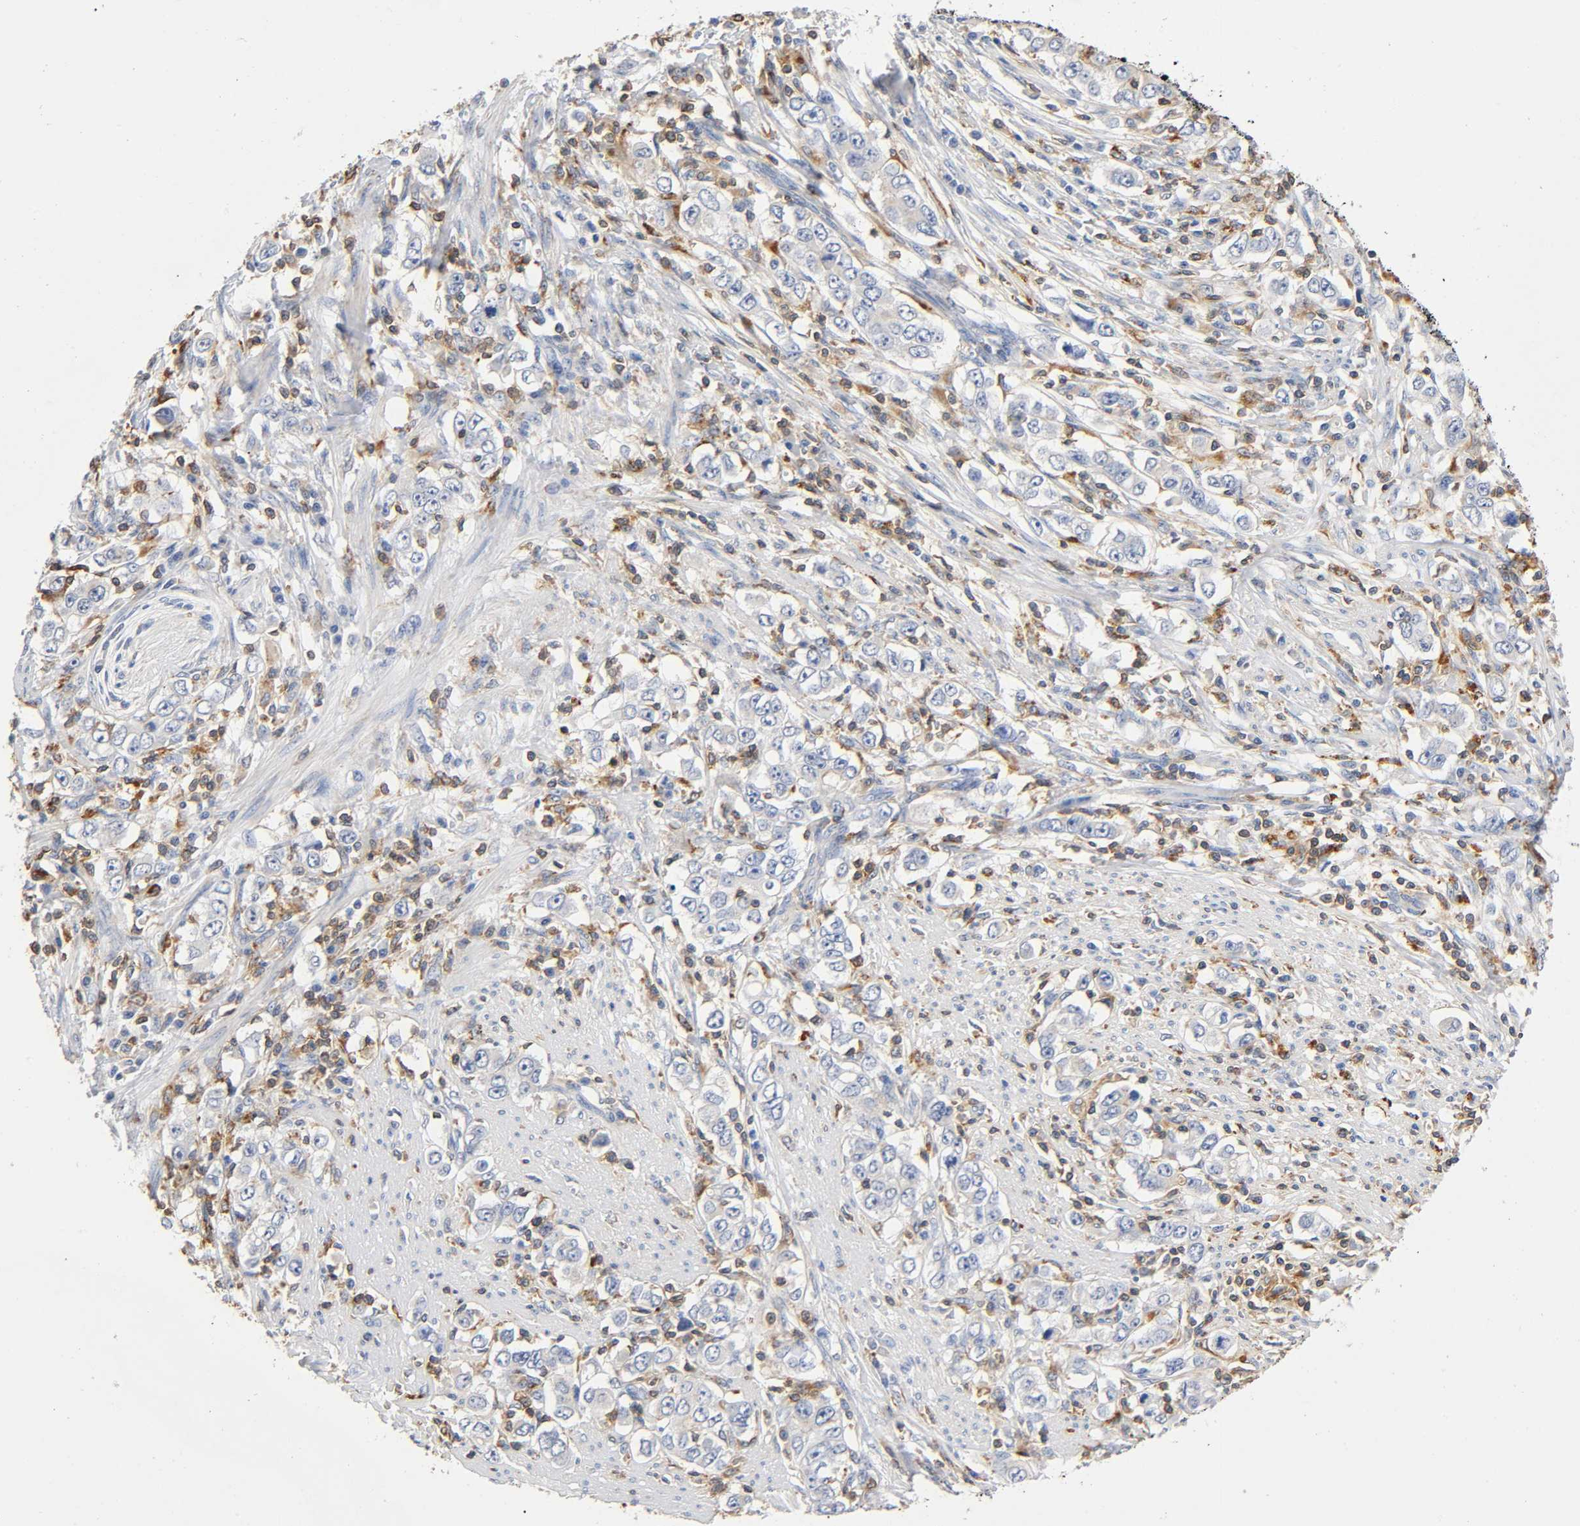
{"staining": {"intensity": "negative", "quantity": "none", "location": "none"}, "tissue": "stomach cancer", "cell_type": "Tumor cells", "image_type": "cancer", "snomed": [{"axis": "morphology", "description": "Adenocarcinoma, NOS"}, {"axis": "topography", "description": "Stomach, lower"}], "caption": "Immunohistochemical staining of stomach adenocarcinoma demonstrates no significant positivity in tumor cells. (Immunohistochemistry, brightfield microscopy, high magnification).", "gene": "UCKL1", "patient": {"sex": "female", "age": 72}}